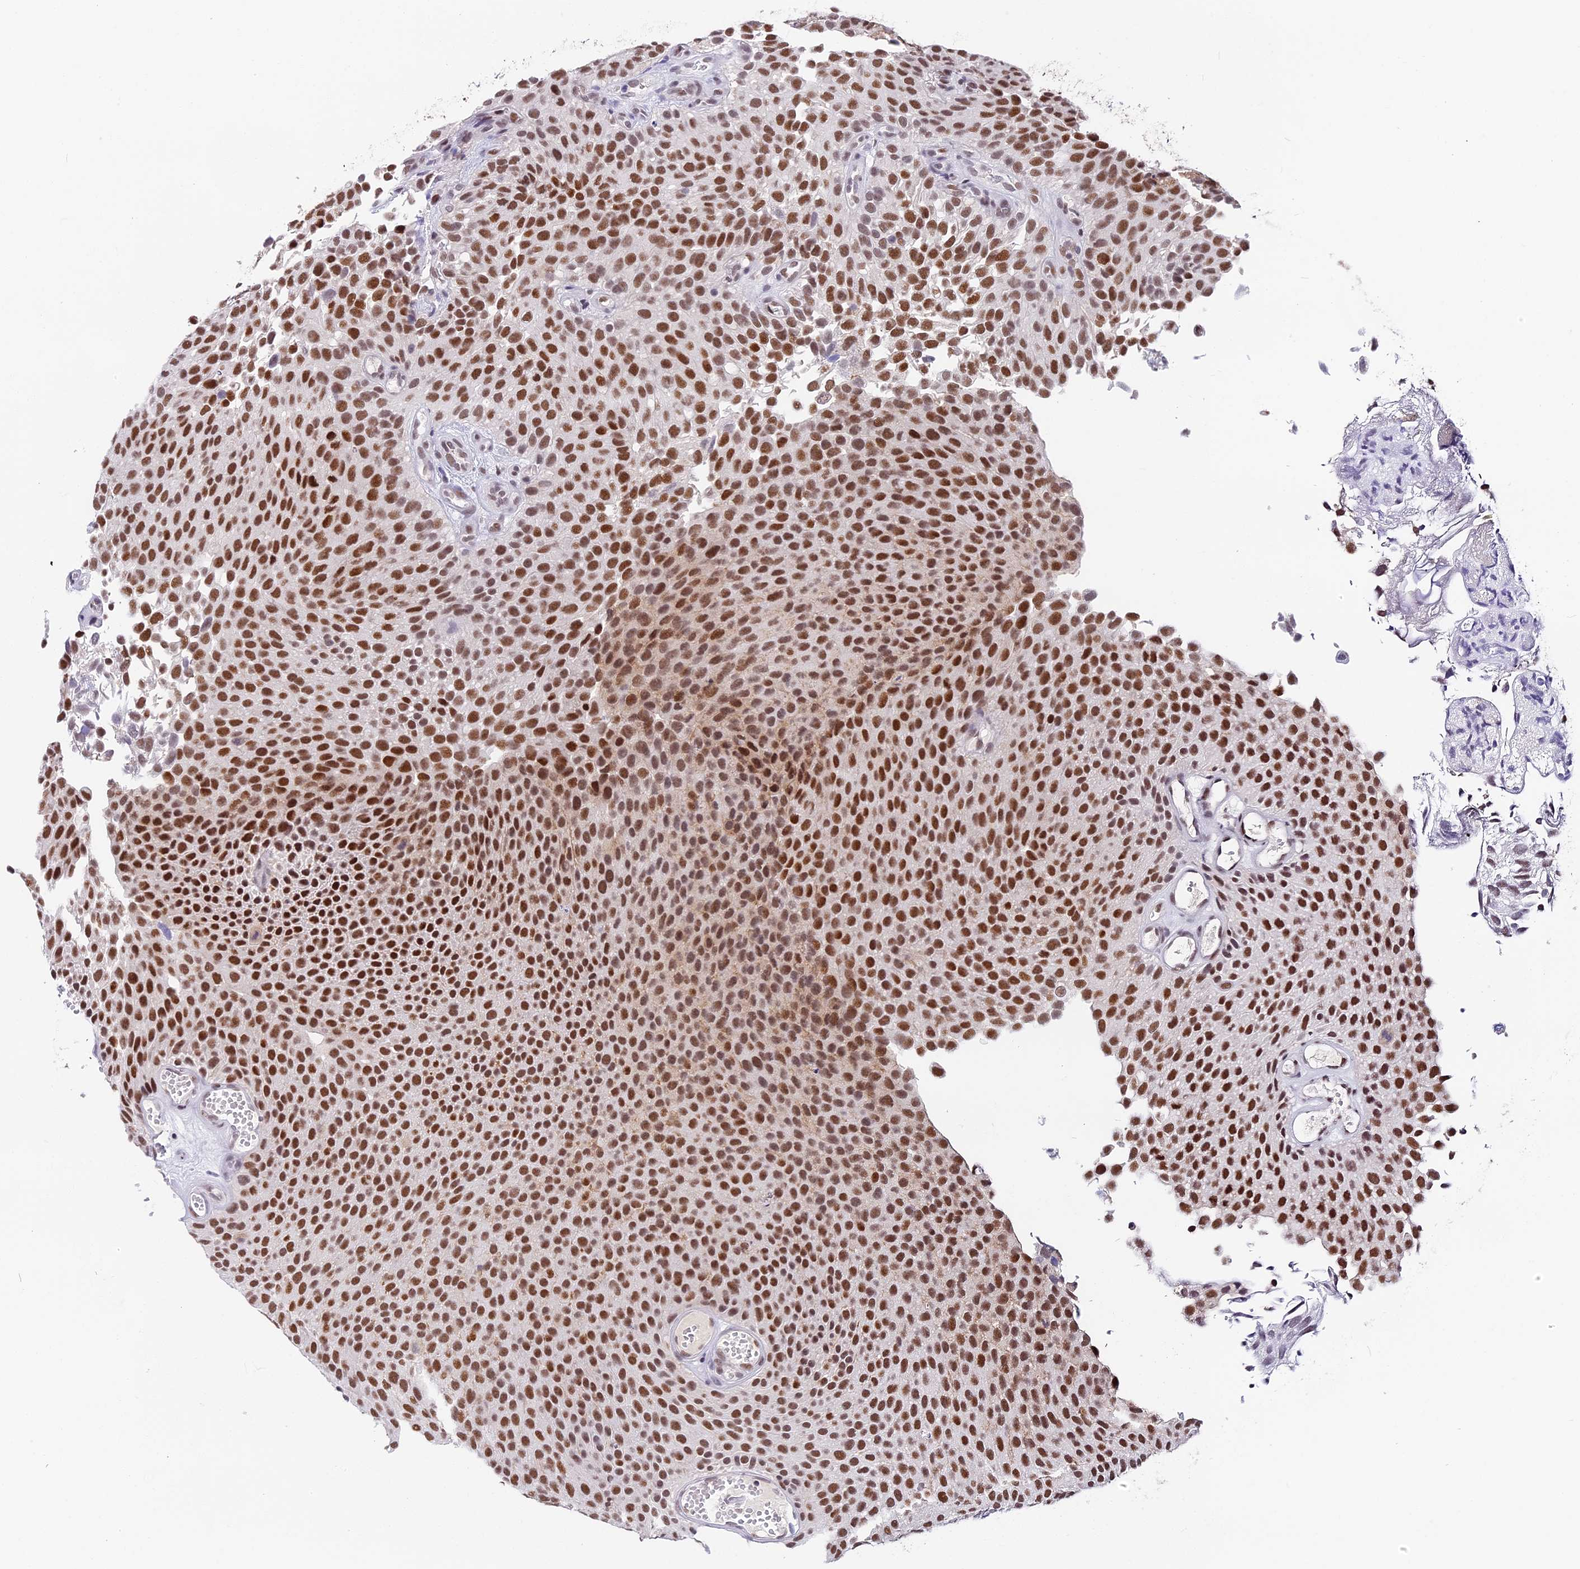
{"staining": {"intensity": "moderate", "quantity": ">75%", "location": "nuclear"}, "tissue": "urothelial cancer", "cell_type": "Tumor cells", "image_type": "cancer", "snomed": [{"axis": "morphology", "description": "Urothelial carcinoma, Low grade"}, {"axis": "topography", "description": "Urinary bladder"}], "caption": "Protein expression analysis of human urothelial cancer reveals moderate nuclear expression in approximately >75% of tumor cells.", "gene": "SBNO1", "patient": {"sex": "male", "age": 89}}